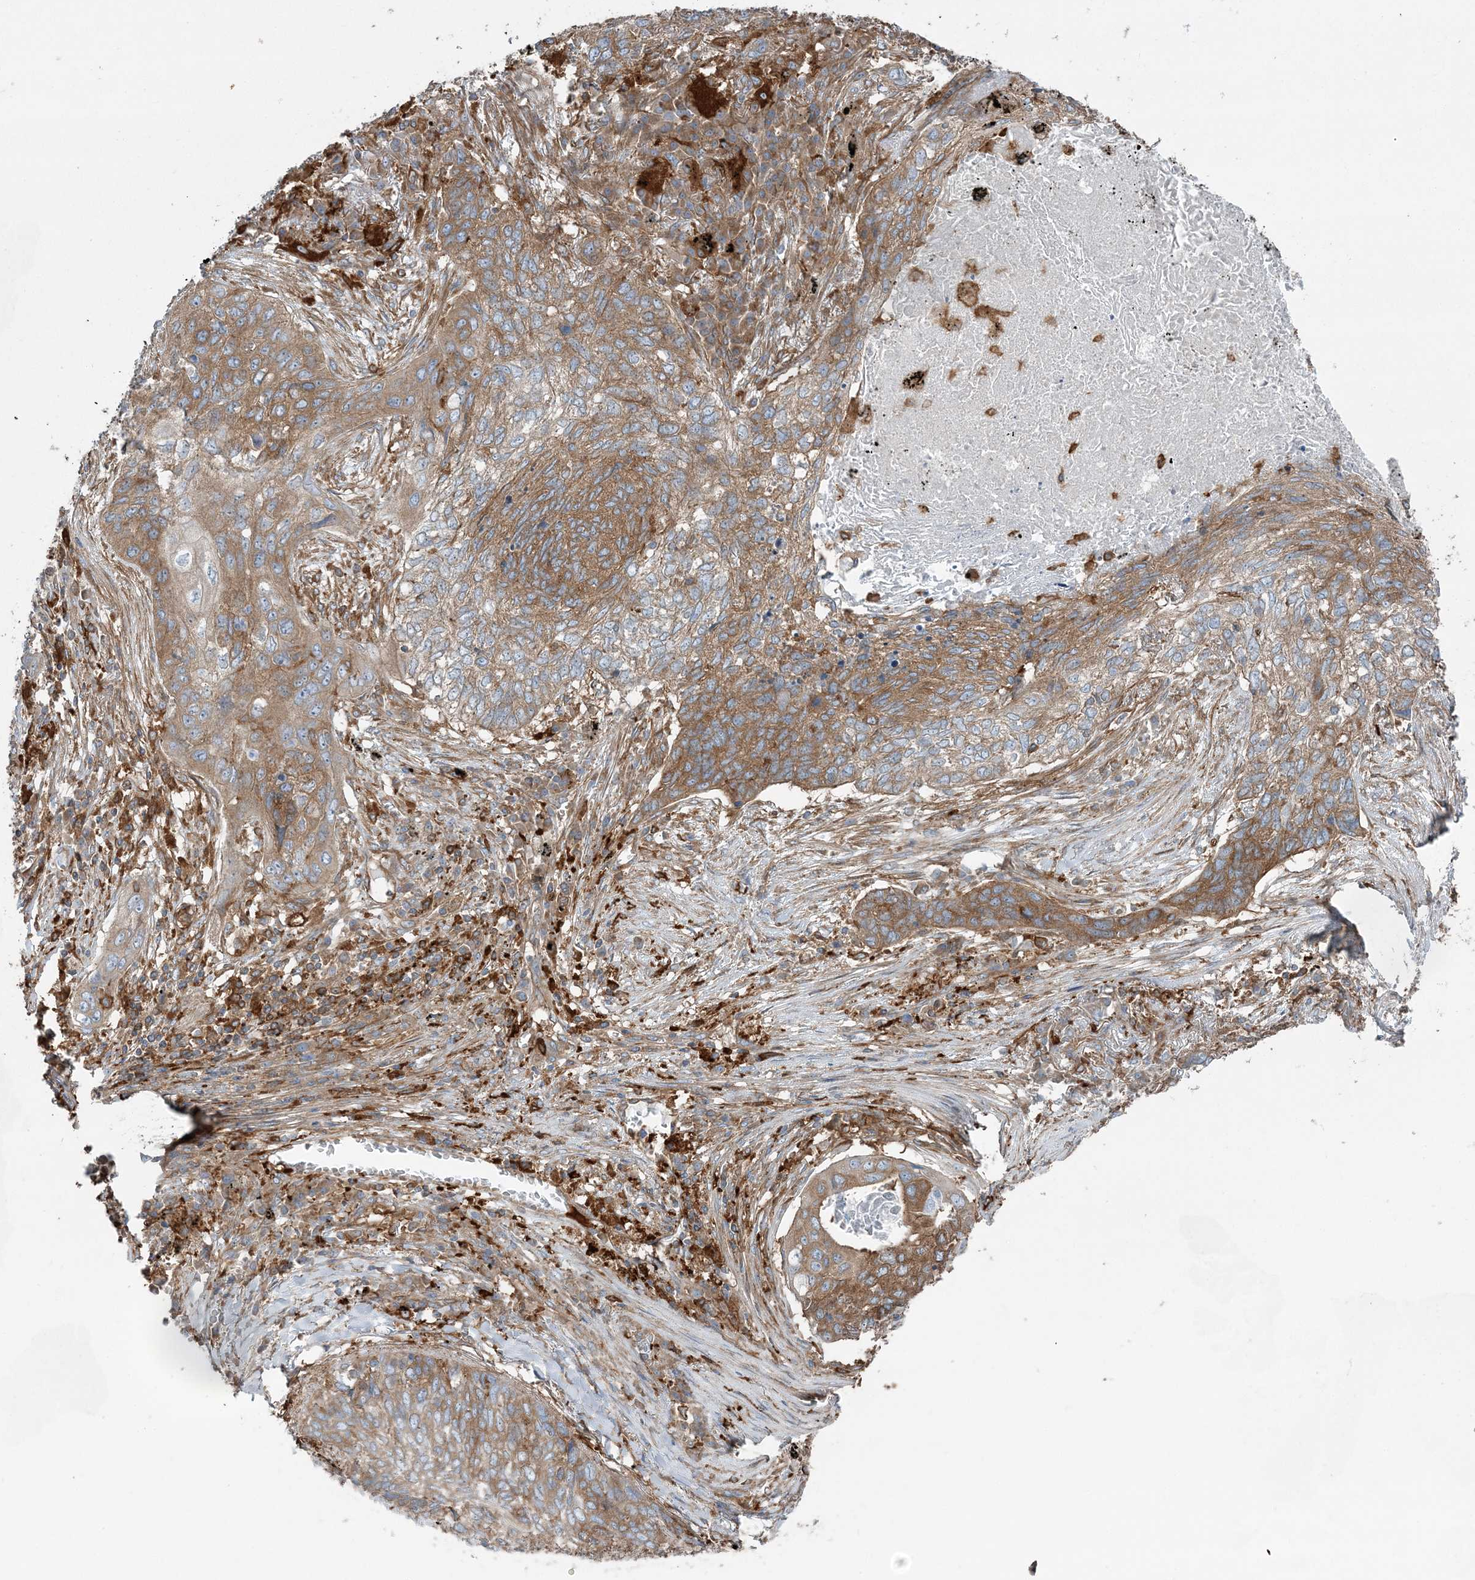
{"staining": {"intensity": "moderate", "quantity": ">75%", "location": "cytoplasmic/membranous"}, "tissue": "lung cancer", "cell_type": "Tumor cells", "image_type": "cancer", "snomed": [{"axis": "morphology", "description": "Squamous cell carcinoma, NOS"}, {"axis": "topography", "description": "Lung"}], "caption": "Human squamous cell carcinoma (lung) stained for a protein (brown) reveals moderate cytoplasmic/membranous positive staining in about >75% of tumor cells.", "gene": "SNX2", "patient": {"sex": "female", "age": 63}}